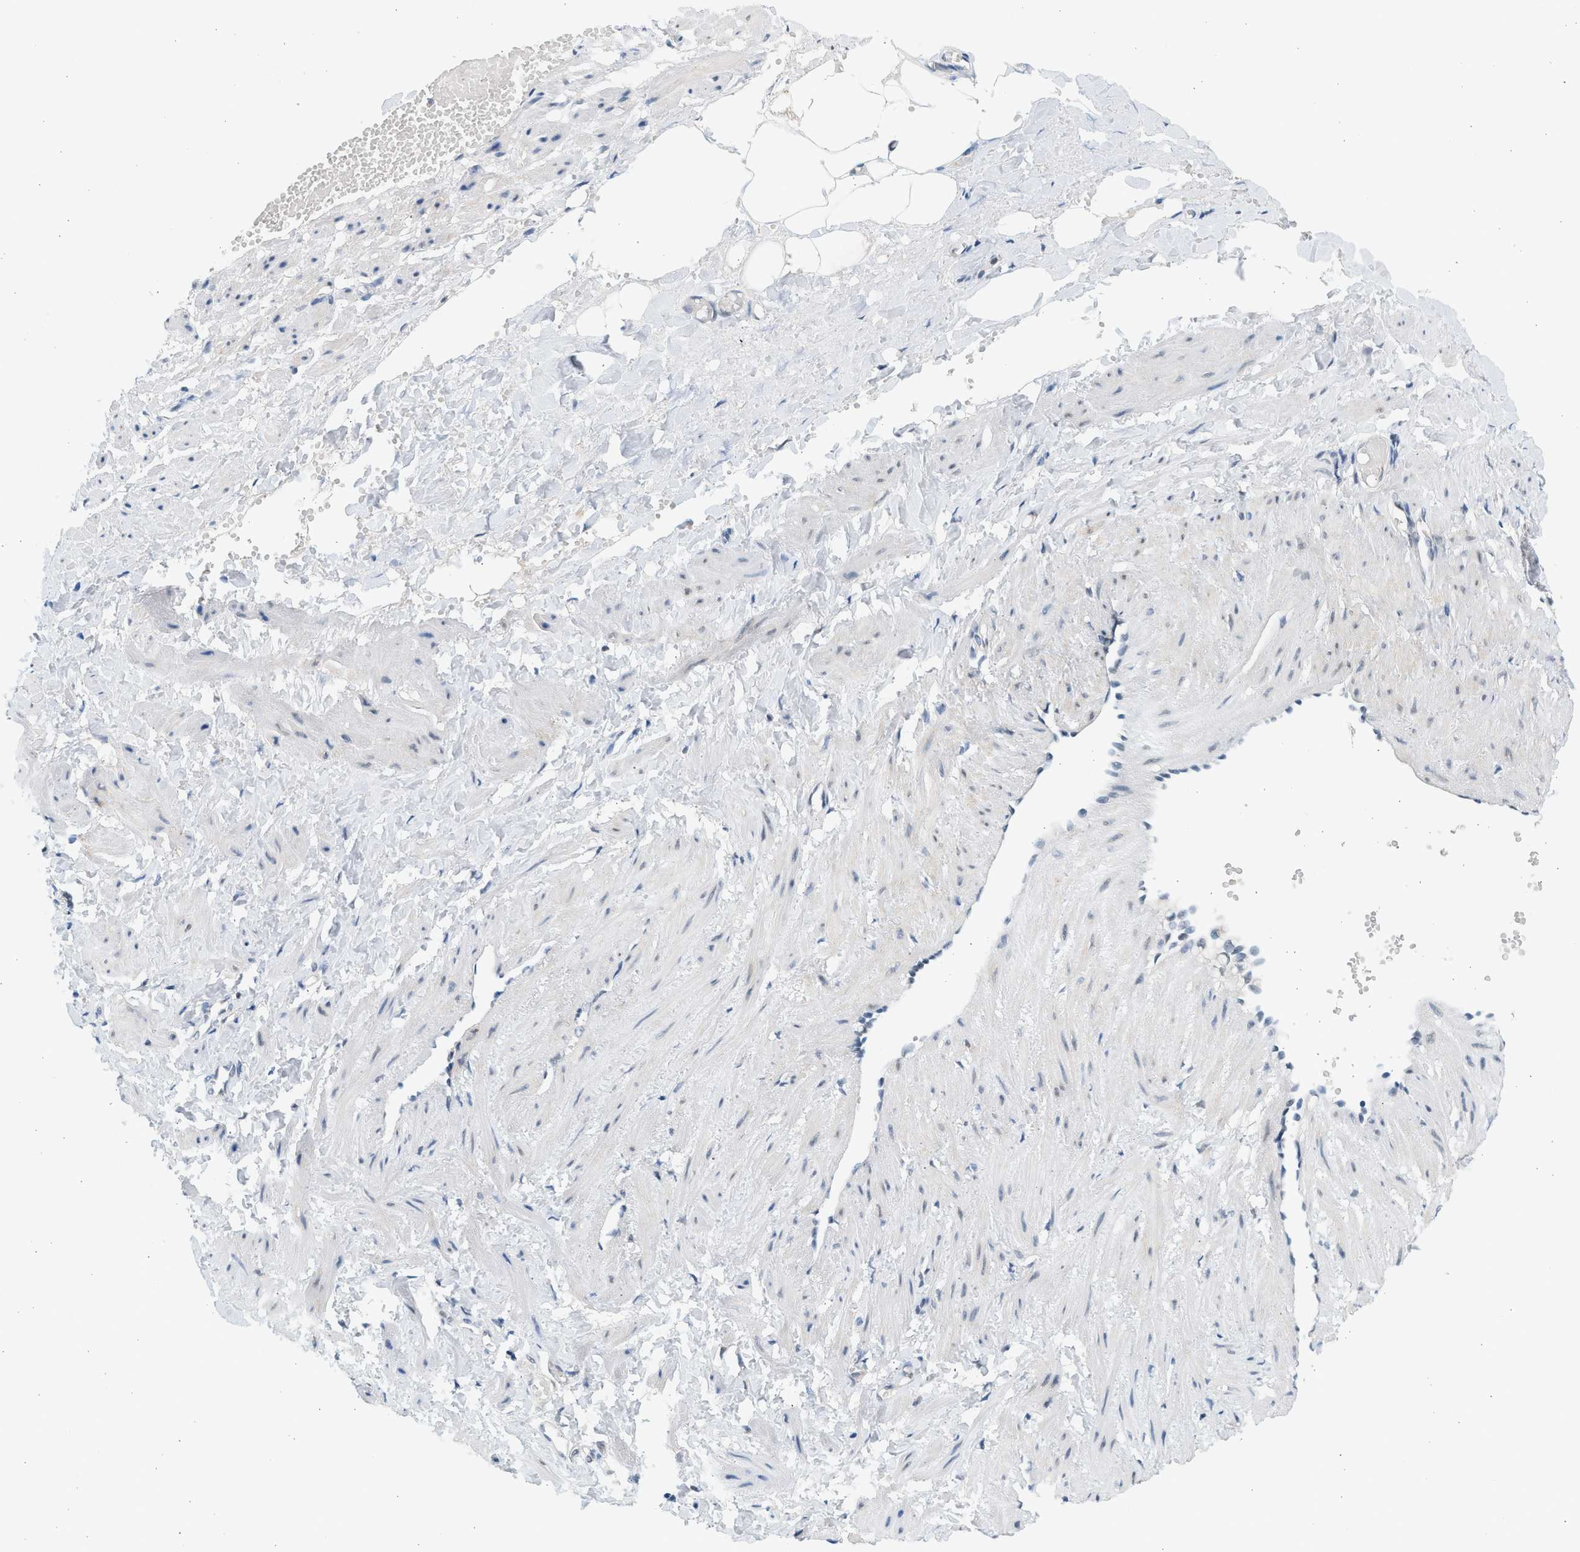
{"staining": {"intensity": "weak", "quantity": "25%-75%", "location": "nuclear"}, "tissue": "adipose tissue", "cell_type": "Adipocytes", "image_type": "normal", "snomed": [{"axis": "morphology", "description": "Normal tissue, NOS"}, {"axis": "topography", "description": "Soft tissue"}, {"axis": "topography", "description": "Vascular tissue"}], "caption": "Protein staining of benign adipose tissue shows weak nuclear expression in about 25%-75% of adipocytes.", "gene": "HIPK1", "patient": {"sex": "female", "age": 35}}